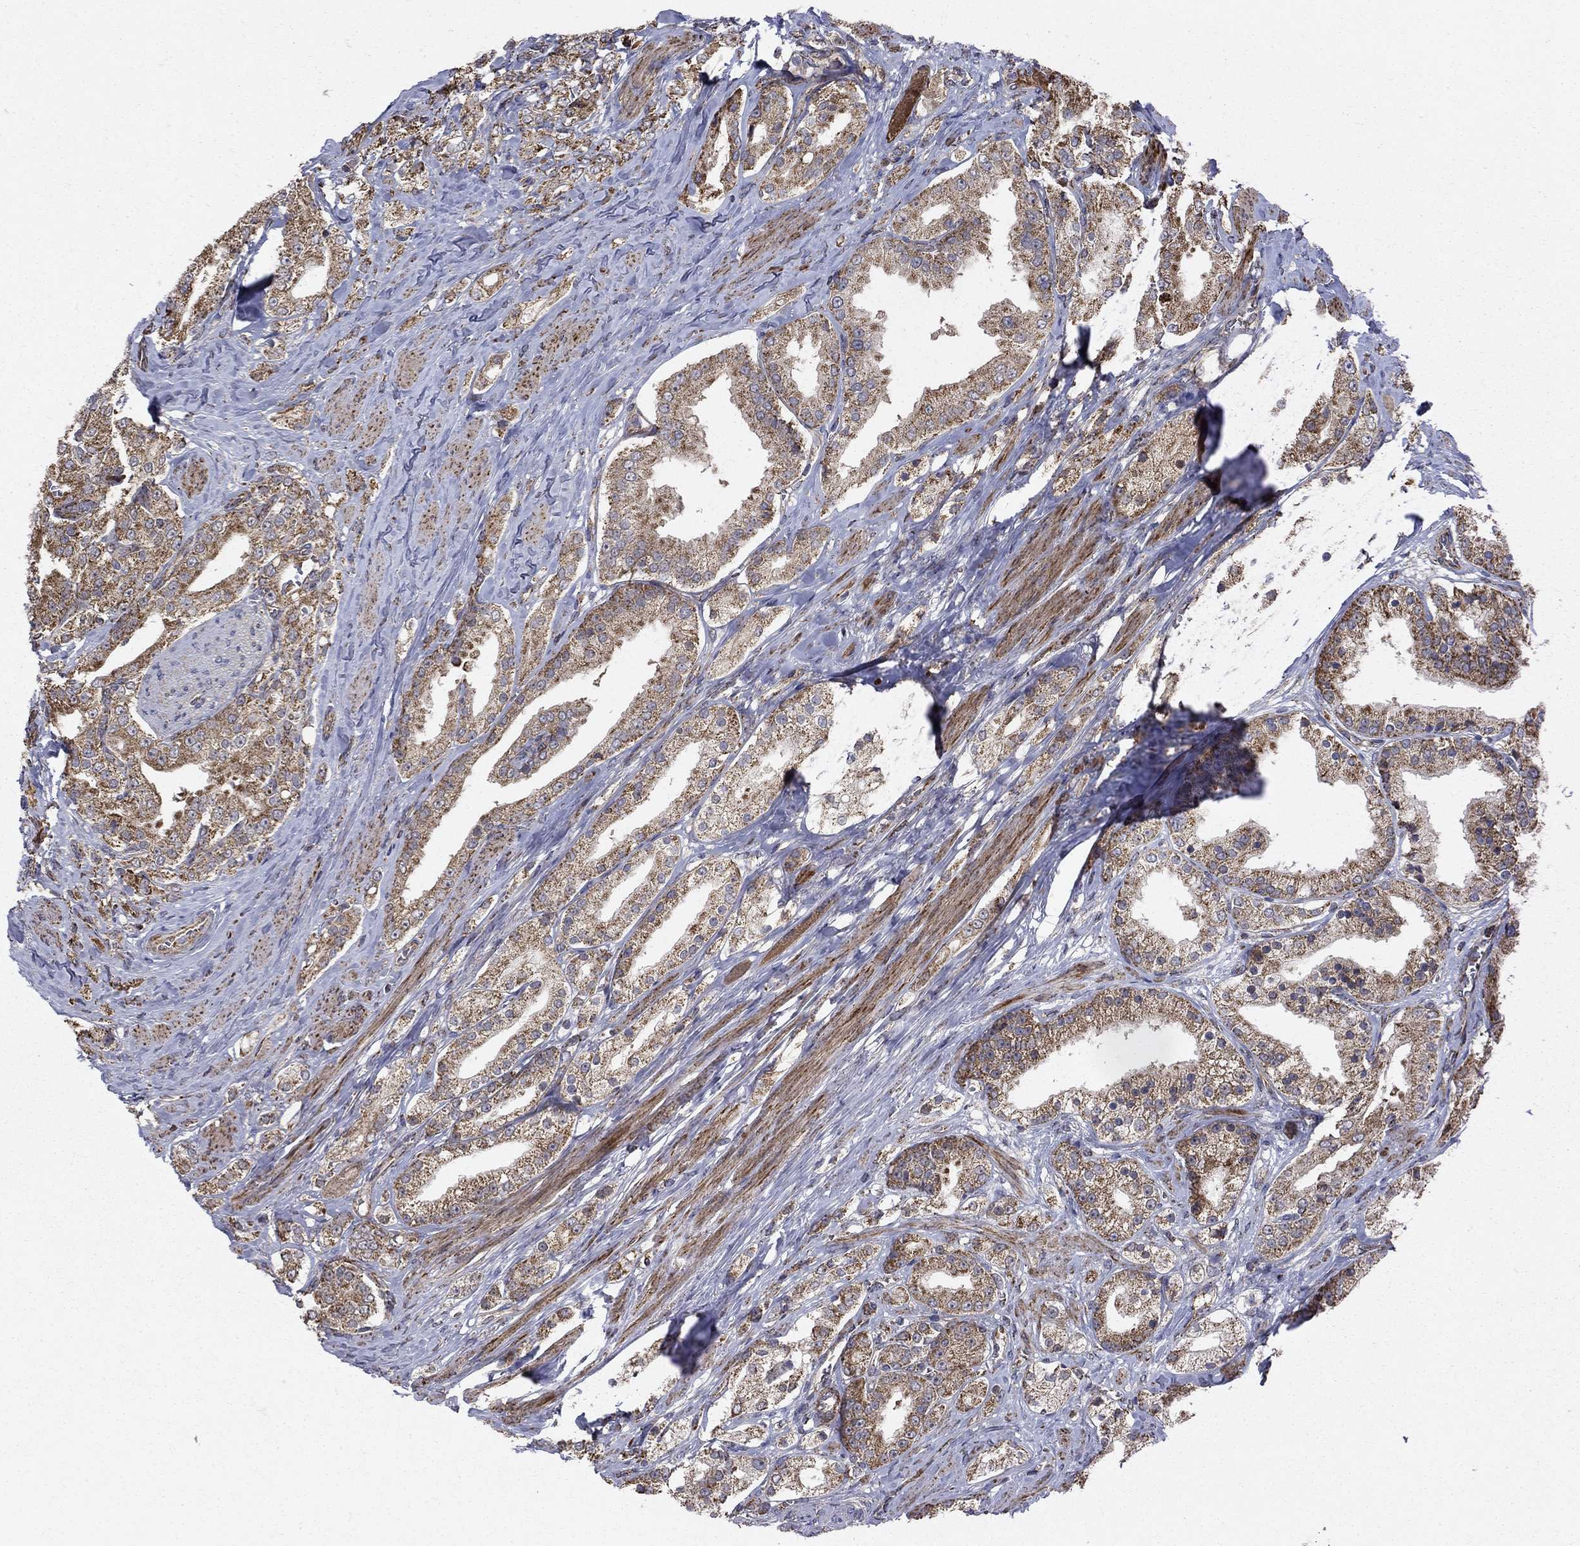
{"staining": {"intensity": "moderate", "quantity": ">75%", "location": "cytoplasmic/membranous"}, "tissue": "prostate cancer", "cell_type": "Tumor cells", "image_type": "cancer", "snomed": [{"axis": "morphology", "description": "Adenocarcinoma, NOS"}, {"axis": "topography", "description": "Prostate and seminal vesicle, NOS"}, {"axis": "topography", "description": "Prostate"}], "caption": "Protein staining by immunohistochemistry (IHC) exhibits moderate cytoplasmic/membranous positivity in approximately >75% of tumor cells in prostate cancer (adenocarcinoma).", "gene": "NDUFS8", "patient": {"sex": "male", "age": 67}}